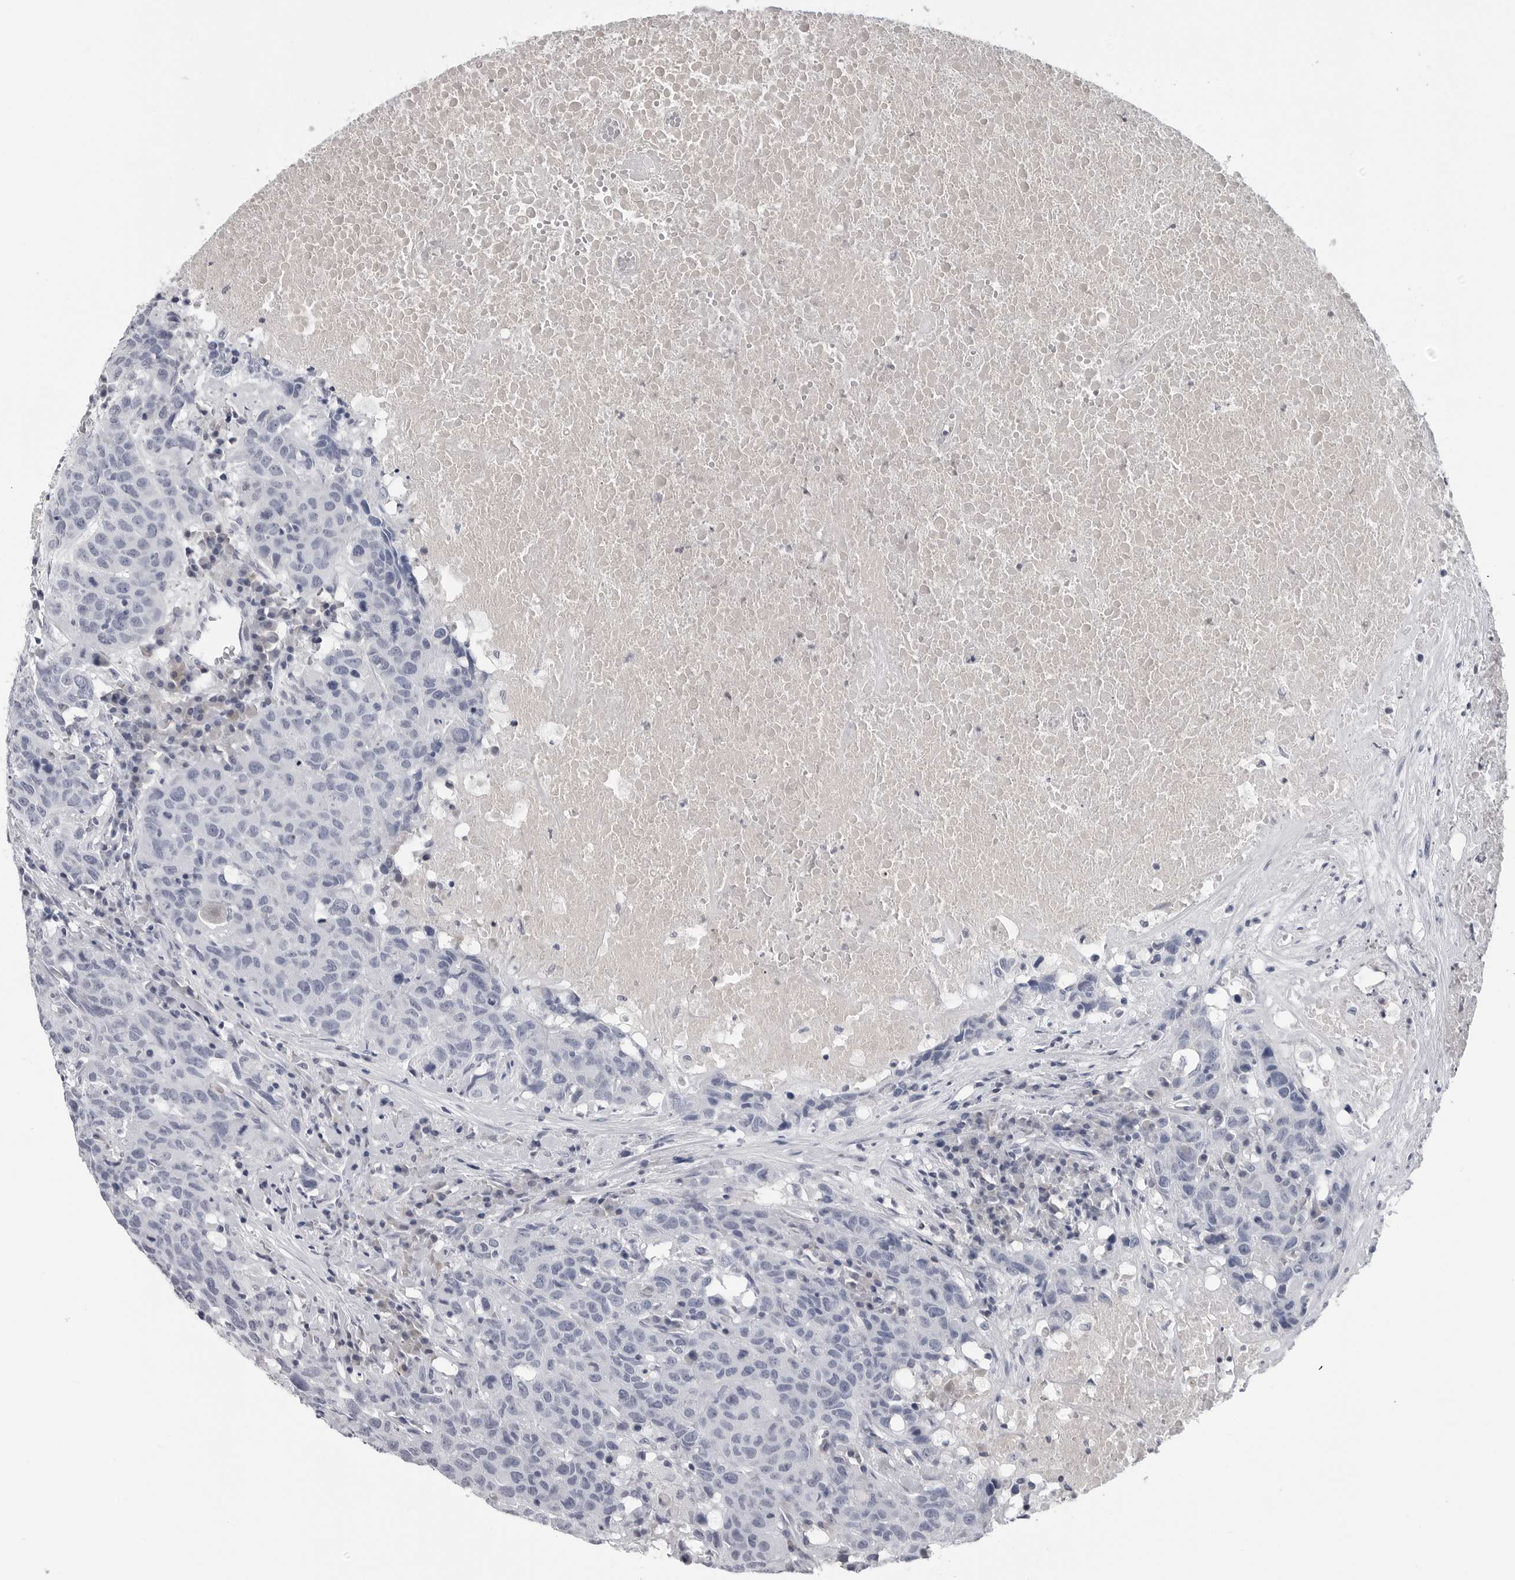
{"staining": {"intensity": "negative", "quantity": "none", "location": "none"}, "tissue": "head and neck cancer", "cell_type": "Tumor cells", "image_type": "cancer", "snomed": [{"axis": "morphology", "description": "Squamous cell carcinoma, NOS"}, {"axis": "topography", "description": "Head-Neck"}], "caption": "Histopathology image shows no protein positivity in tumor cells of head and neck squamous cell carcinoma tissue. The staining is performed using DAB brown chromogen with nuclei counter-stained in using hematoxylin.", "gene": "AMPD1", "patient": {"sex": "male", "age": 66}}